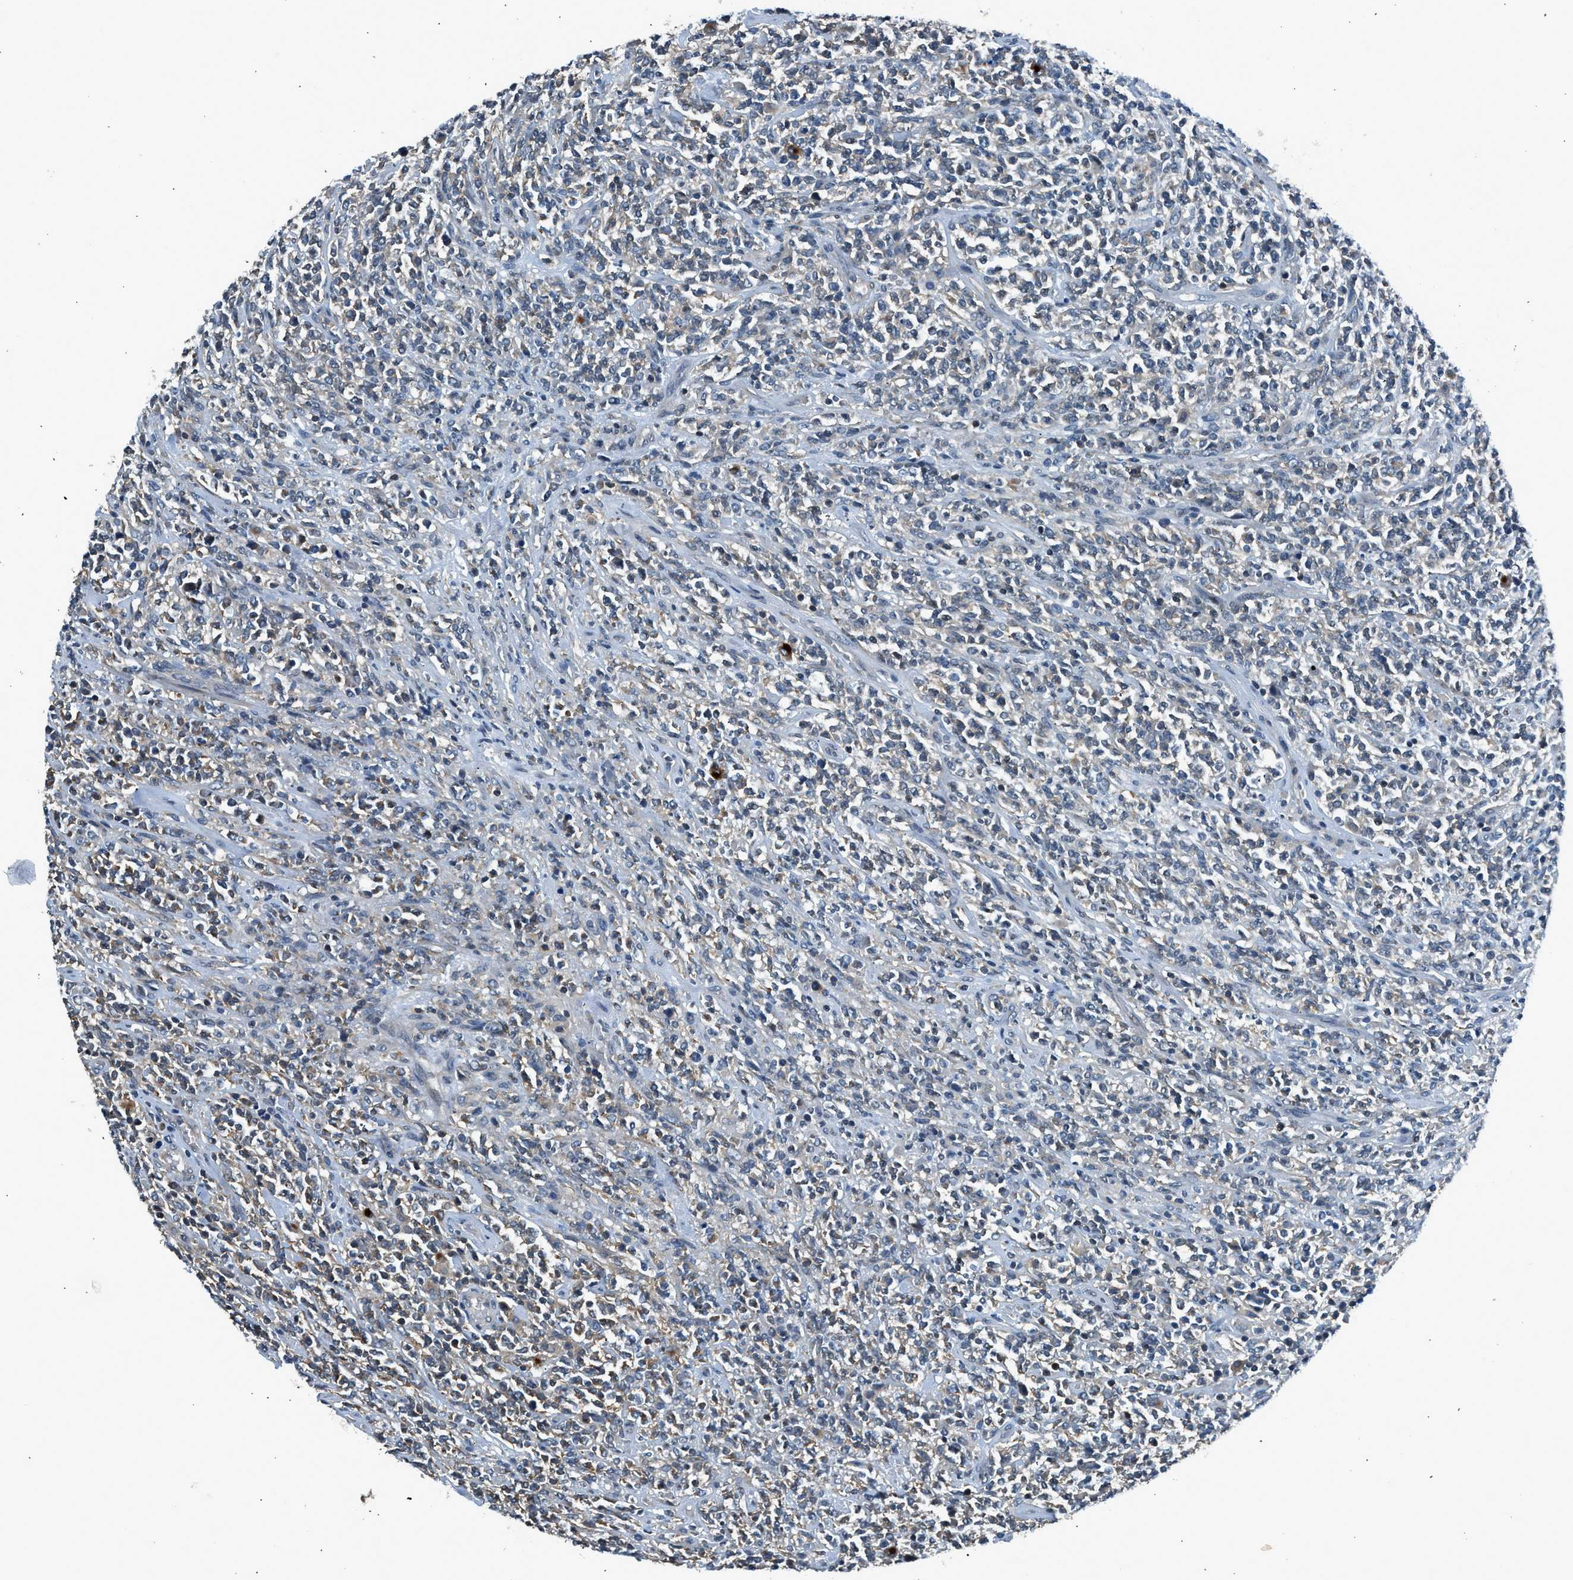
{"staining": {"intensity": "negative", "quantity": "none", "location": "none"}, "tissue": "lymphoma", "cell_type": "Tumor cells", "image_type": "cancer", "snomed": [{"axis": "morphology", "description": "Malignant lymphoma, non-Hodgkin's type, High grade"}, {"axis": "topography", "description": "Soft tissue"}], "caption": "This micrograph is of malignant lymphoma, non-Hodgkin's type (high-grade) stained with IHC to label a protein in brown with the nuclei are counter-stained blue. There is no staining in tumor cells.", "gene": "LMLN", "patient": {"sex": "male", "age": 18}}